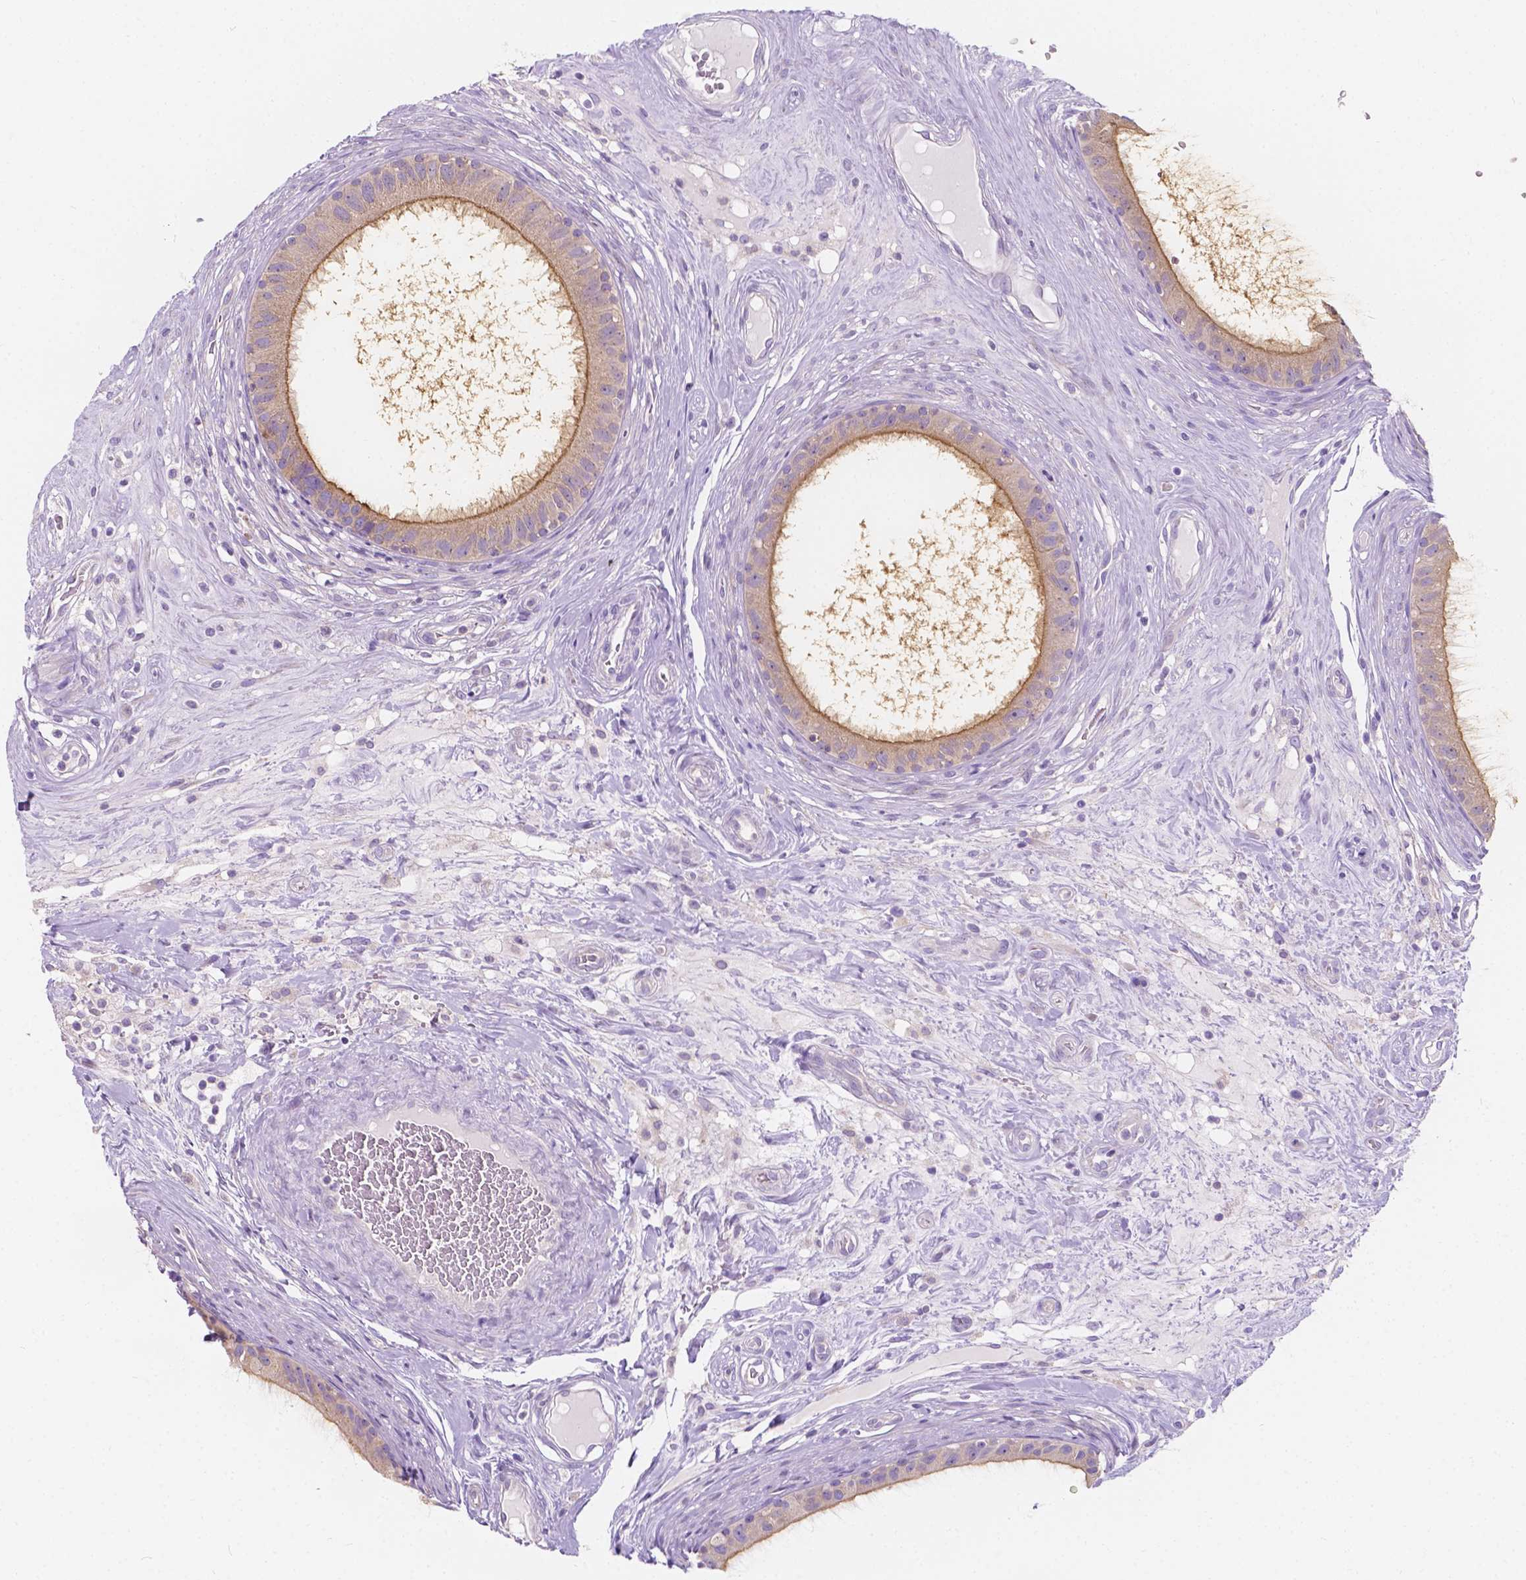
{"staining": {"intensity": "weak", "quantity": "25%-75%", "location": "cytoplasmic/membranous"}, "tissue": "epididymis", "cell_type": "Glandular cells", "image_type": "normal", "snomed": [{"axis": "morphology", "description": "Normal tissue, NOS"}, {"axis": "topography", "description": "Epididymis"}], "caption": "About 25%-75% of glandular cells in normal human epididymis show weak cytoplasmic/membranous protein expression as visualized by brown immunohistochemical staining.", "gene": "SIRT2", "patient": {"sex": "male", "age": 59}}